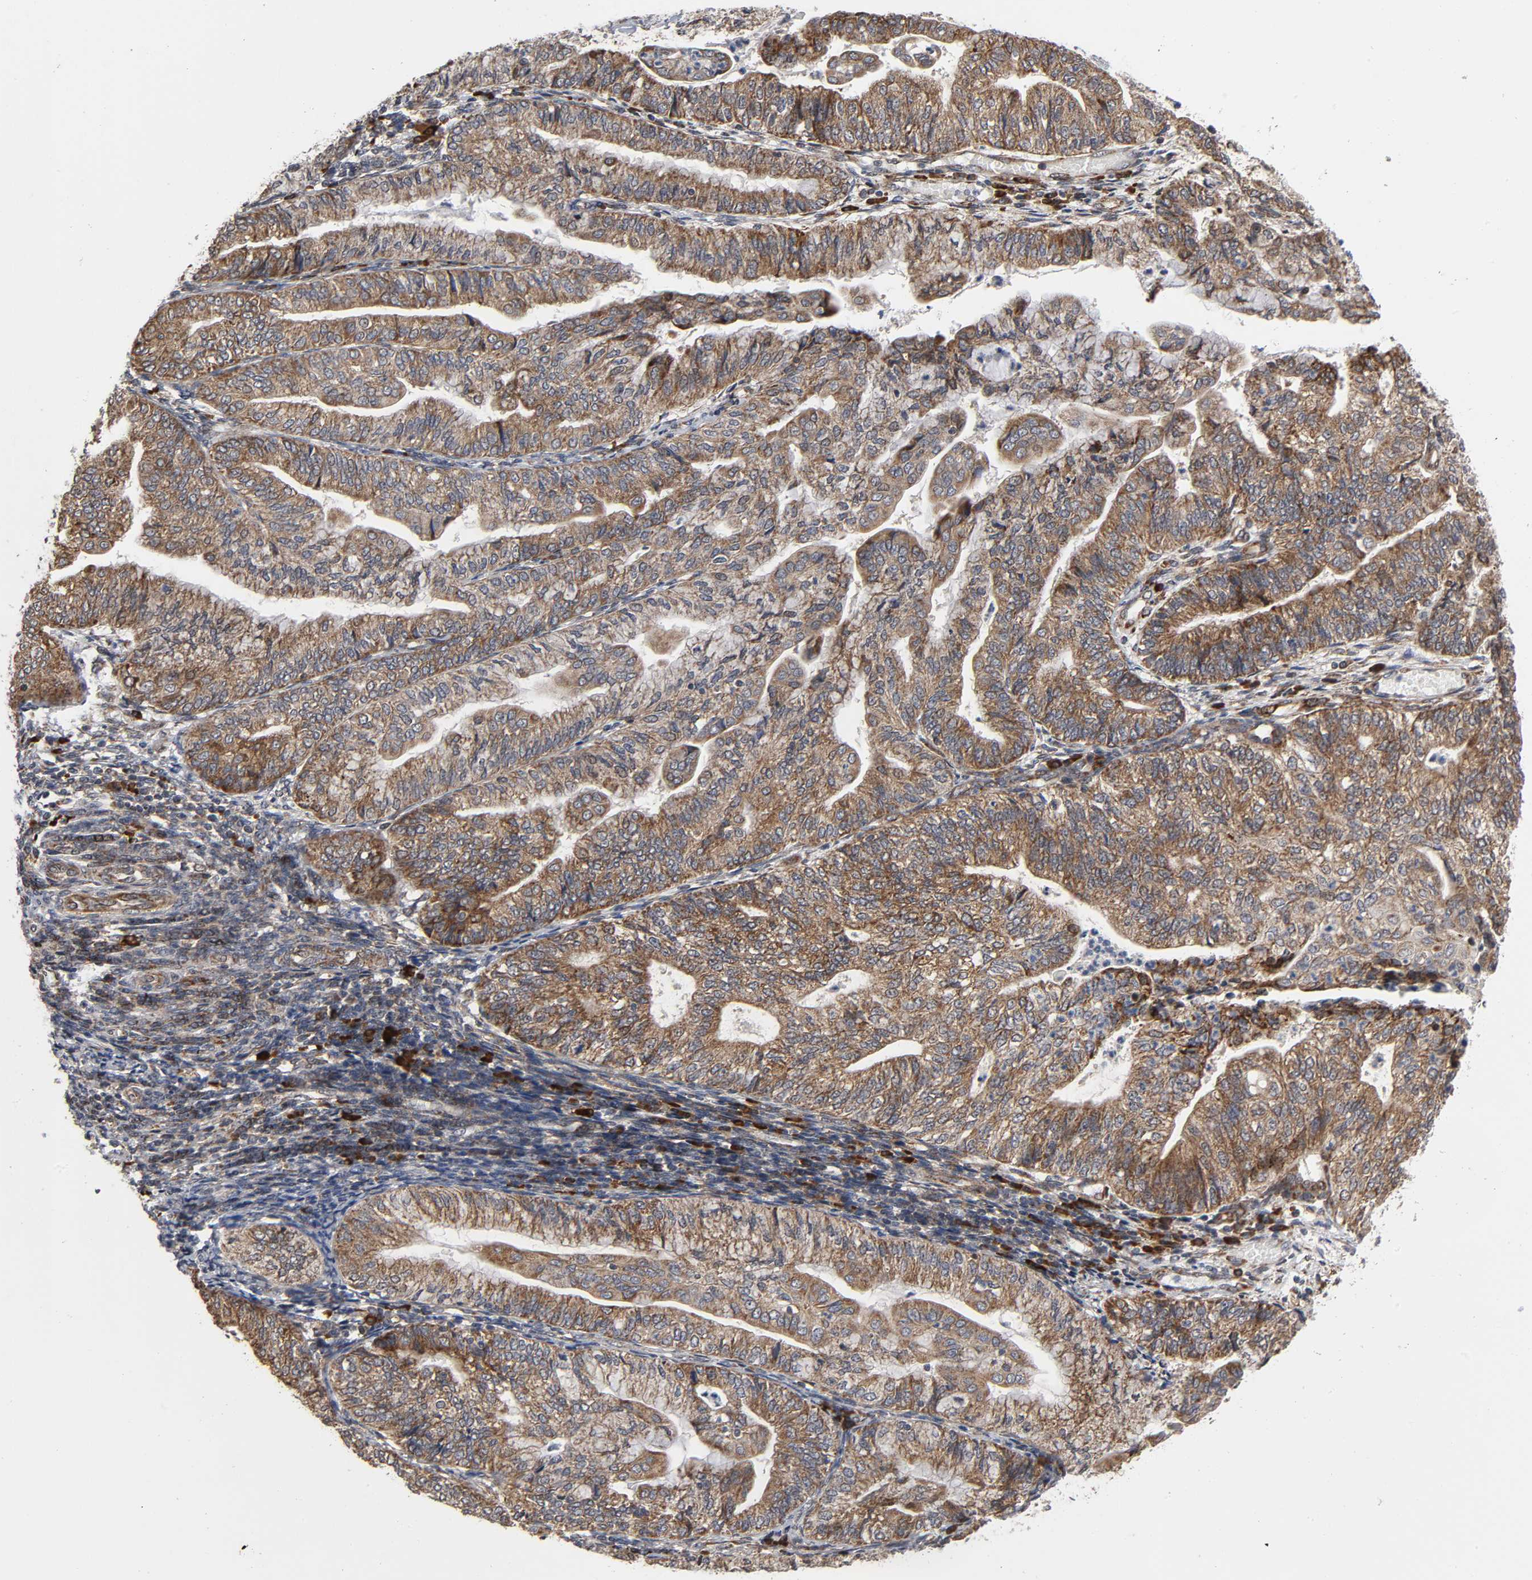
{"staining": {"intensity": "moderate", "quantity": ">75%", "location": "cytoplasmic/membranous"}, "tissue": "endometrial cancer", "cell_type": "Tumor cells", "image_type": "cancer", "snomed": [{"axis": "morphology", "description": "Adenocarcinoma, NOS"}, {"axis": "topography", "description": "Endometrium"}], "caption": "About >75% of tumor cells in endometrial cancer display moderate cytoplasmic/membranous protein positivity as visualized by brown immunohistochemical staining.", "gene": "SLC30A9", "patient": {"sex": "female", "age": 59}}